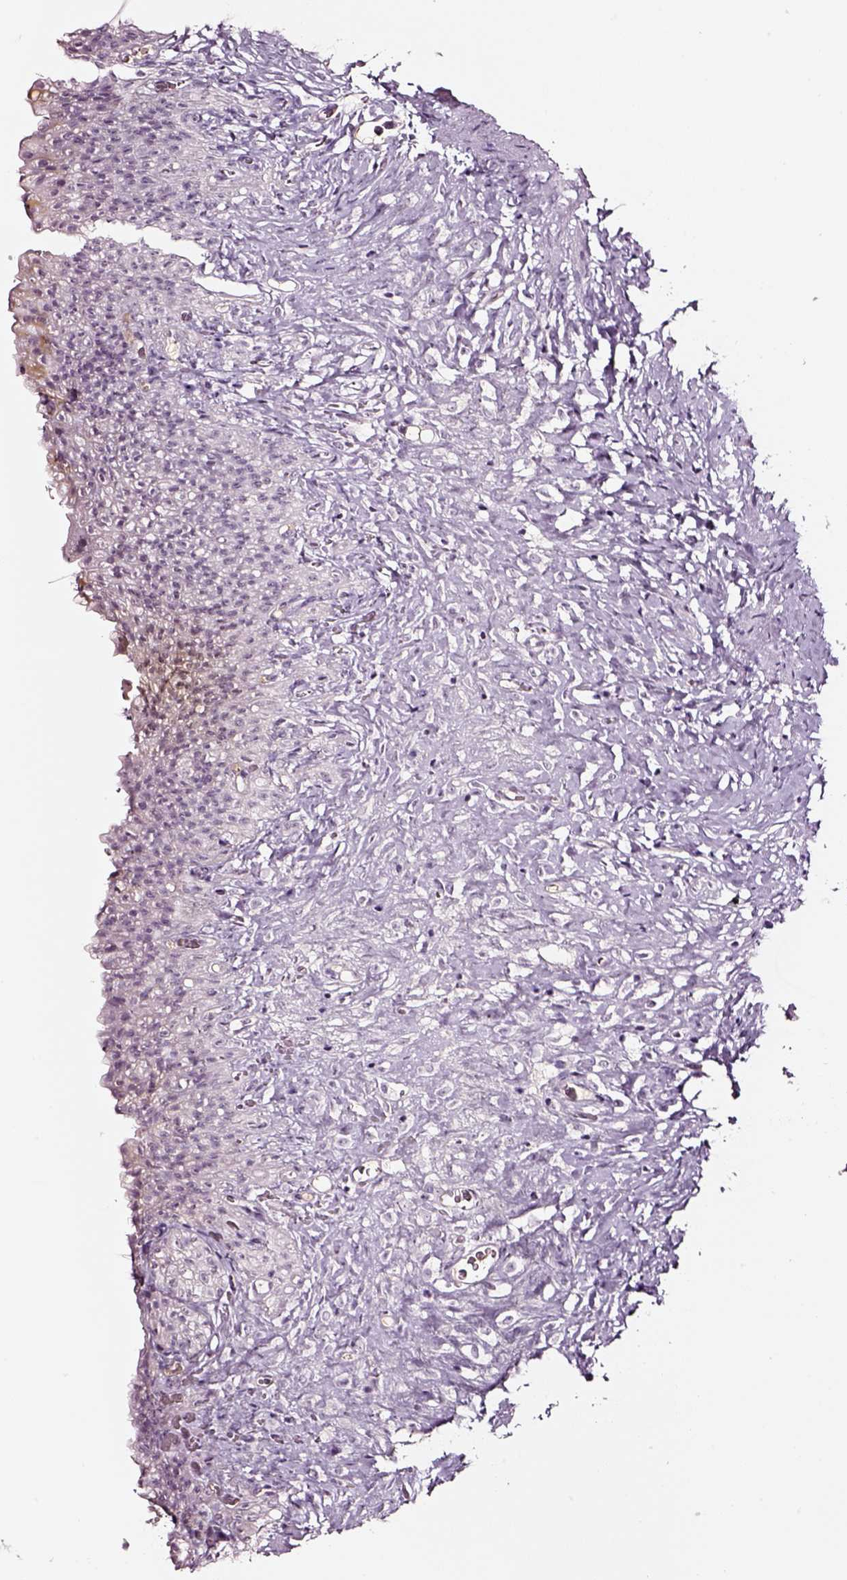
{"staining": {"intensity": "negative", "quantity": "none", "location": "none"}, "tissue": "urinary bladder", "cell_type": "Urothelial cells", "image_type": "normal", "snomed": [{"axis": "morphology", "description": "Normal tissue, NOS"}, {"axis": "topography", "description": "Urinary bladder"}, {"axis": "topography", "description": "Prostate"}], "caption": "Immunohistochemistry image of normal human urinary bladder stained for a protein (brown), which reveals no positivity in urothelial cells.", "gene": "SMIM17", "patient": {"sex": "male", "age": 76}}